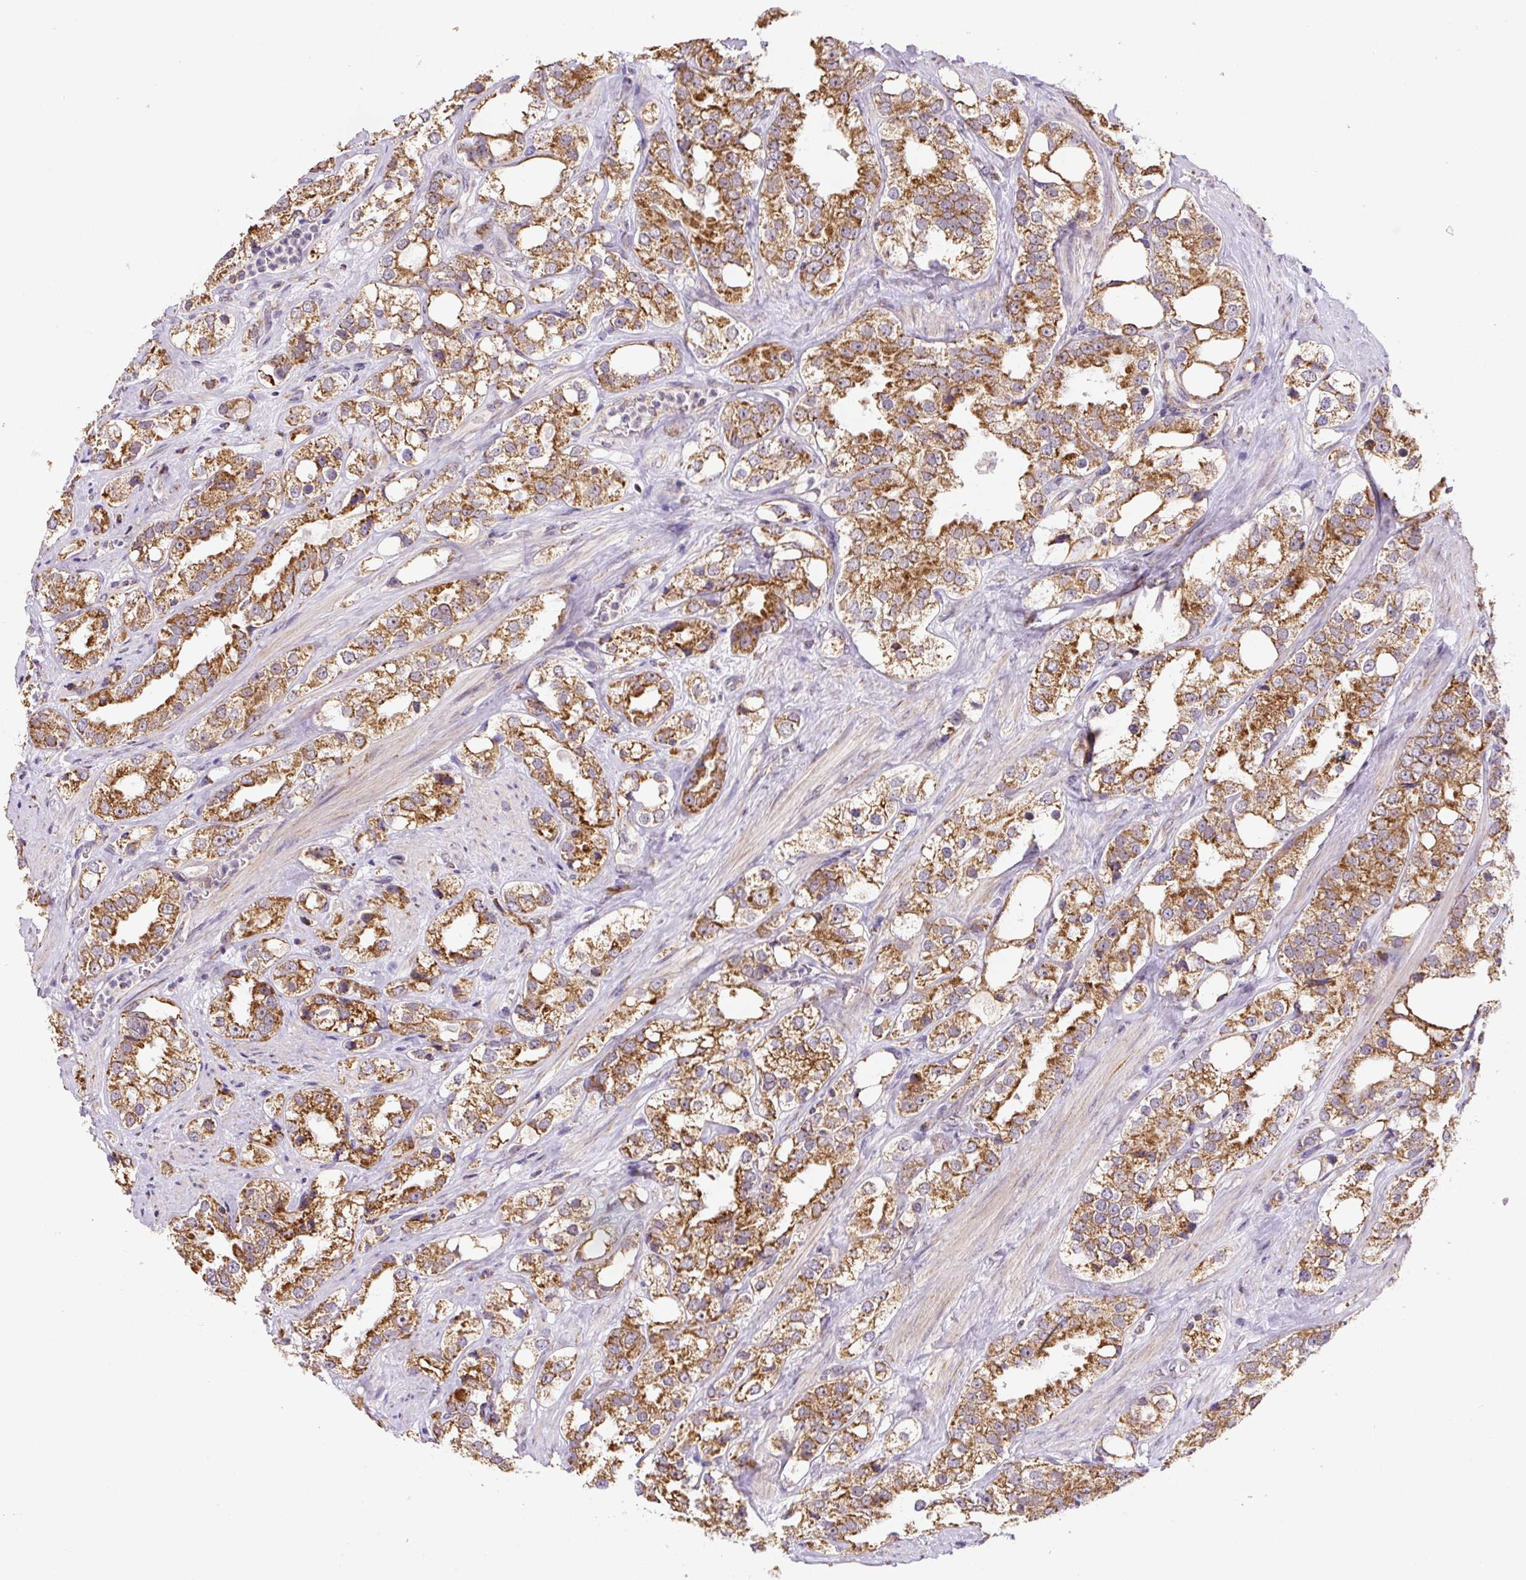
{"staining": {"intensity": "strong", "quantity": ">75%", "location": "cytoplasmic/membranous"}, "tissue": "prostate cancer", "cell_type": "Tumor cells", "image_type": "cancer", "snomed": [{"axis": "morphology", "description": "Adenocarcinoma, NOS"}, {"axis": "topography", "description": "Prostate"}], "caption": "A brown stain shows strong cytoplasmic/membranous expression of a protein in human prostate cancer (adenocarcinoma) tumor cells.", "gene": "MFSD9", "patient": {"sex": "male", "age": 79}}